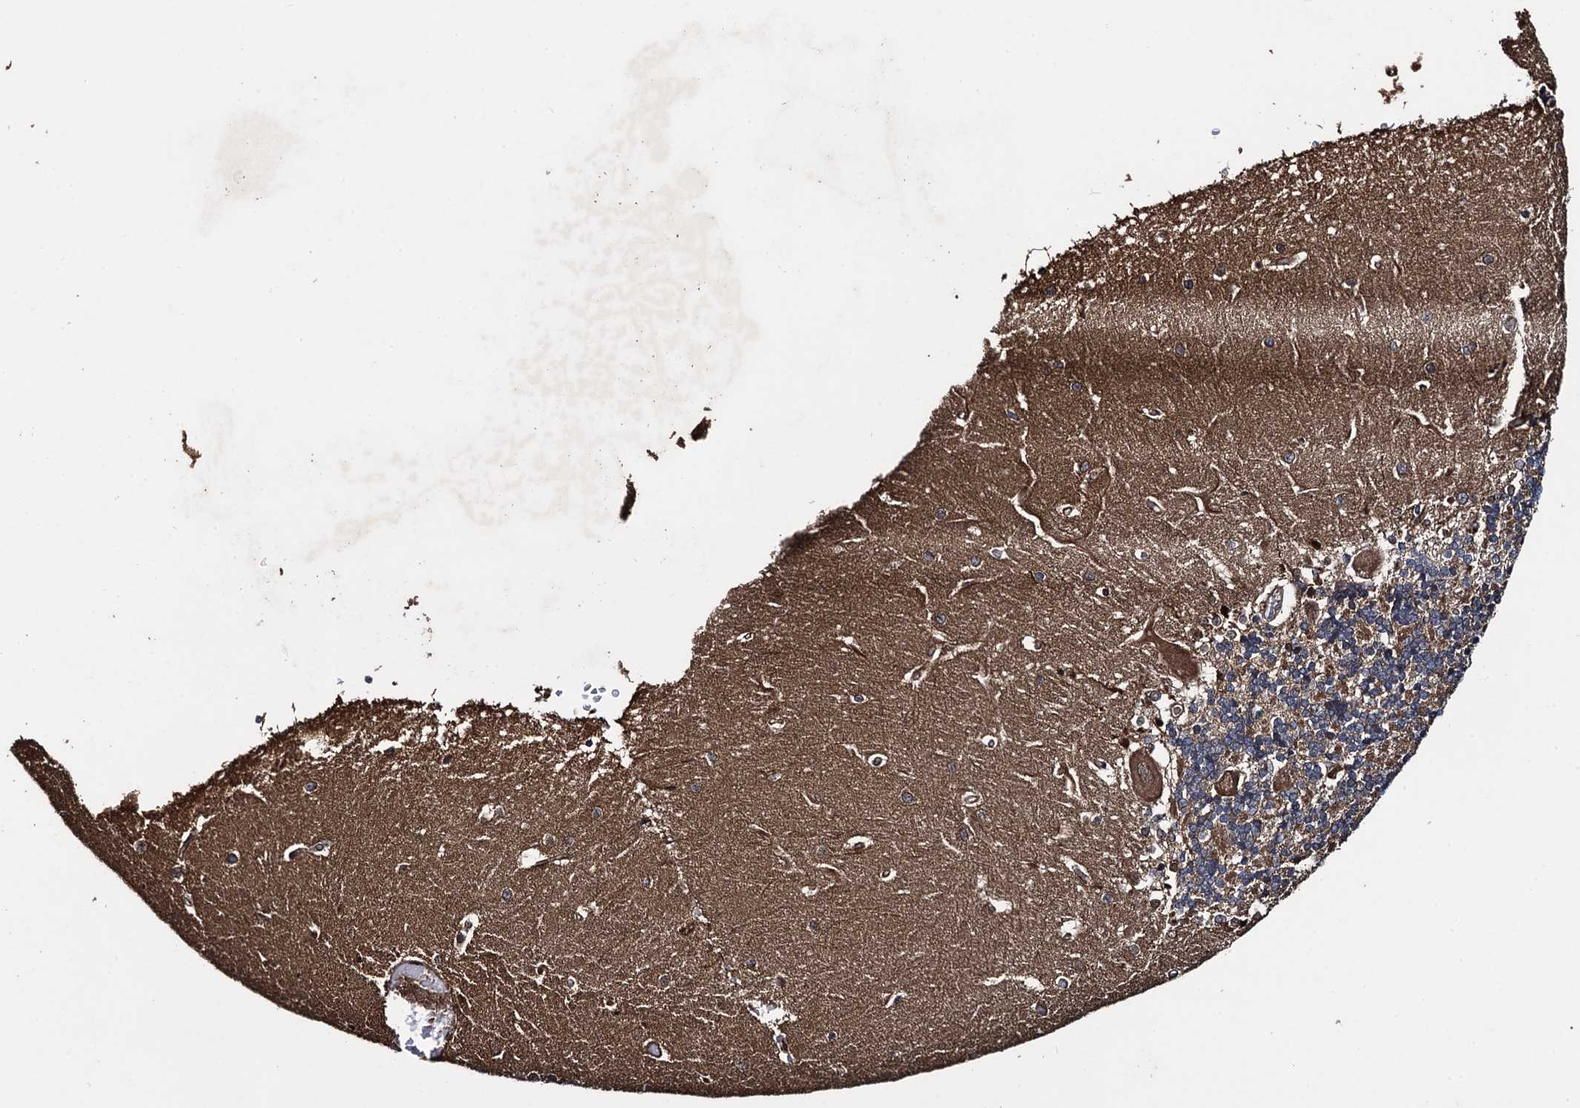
{"staining": {"intensity": "moderate", "quantity": ">75%", "location": "cytoplasmic/membranous"}, "tissue": "cerebellum", "cell_type": "Cells in granular layer", "image_type": "normal", "snomed": [{"axis": "morphology", "description": "Normal tissue, NOS"}, {"axis": "topography", "description": "Cerebellum"}], "caption": "IHC image of benign cerebellum: cerebellum stained using IHC exhibits medium levels of moderate protein expression localized specifically in the cytoplasmic/membranous of cells in granular layer, appearing as a cytoplasmic/membranous brown color.", "gene": "RHOBTB1", "patient": {"sex": "male", "age": 37}}